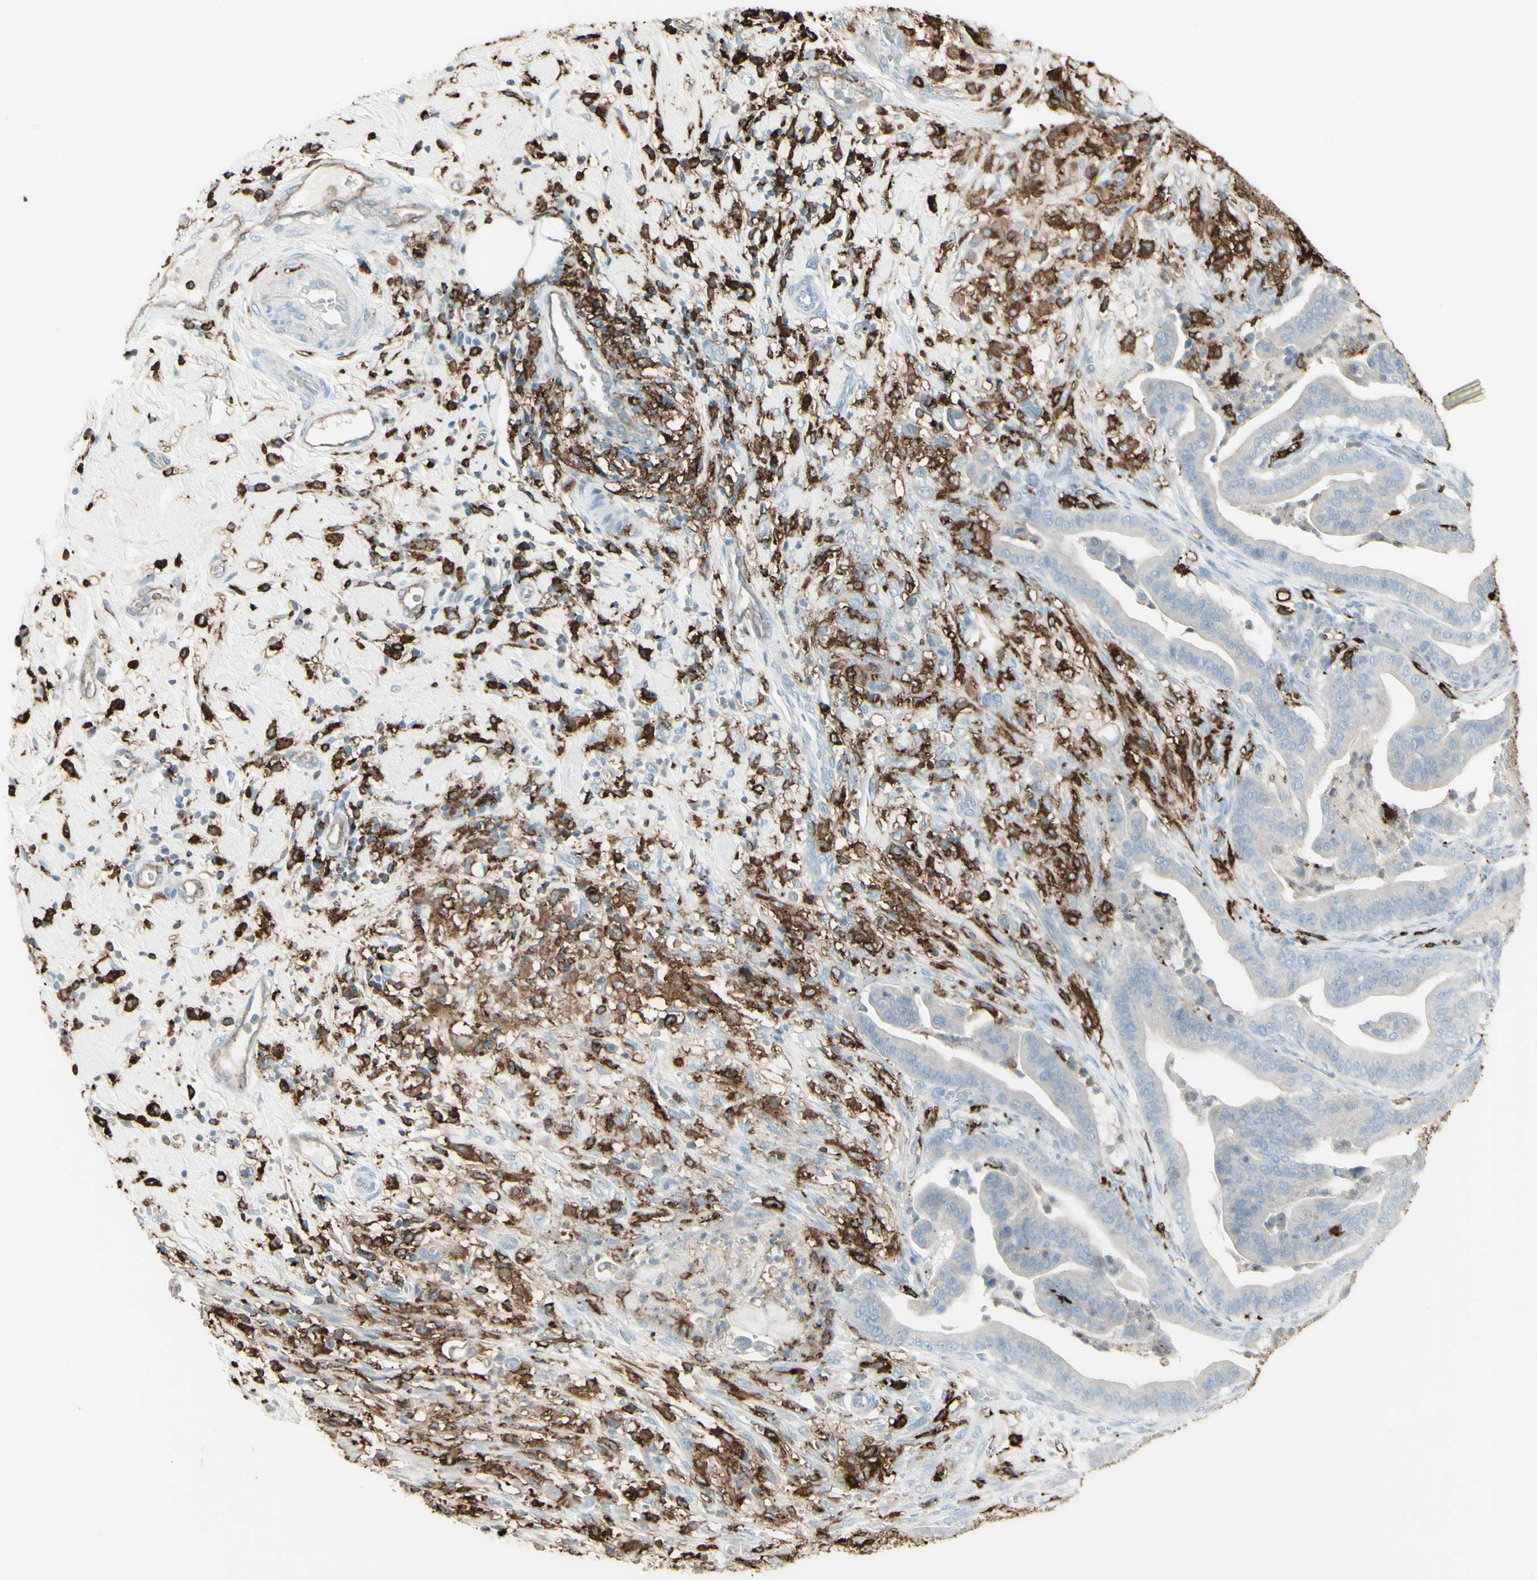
{"staining": {"intensity": "negative", "quantity": "none", "location": "none"}, "tissue": "pancreatic cancer", "cell_type": "Tumor cells", "image_type": "cancer", "snomed": [{"axis": "morphology", "description": "Adenocarcinoma, NOS"}, {"axis": "topography", "description": "Pancreas"}], "caption": "This is an IHC micrograph of adenocarcinoma (pancreatic). There is no positivity in tumor cells.", "gene": "HLA-DPB1", "patient": {"sex": "male", "age": 63}}